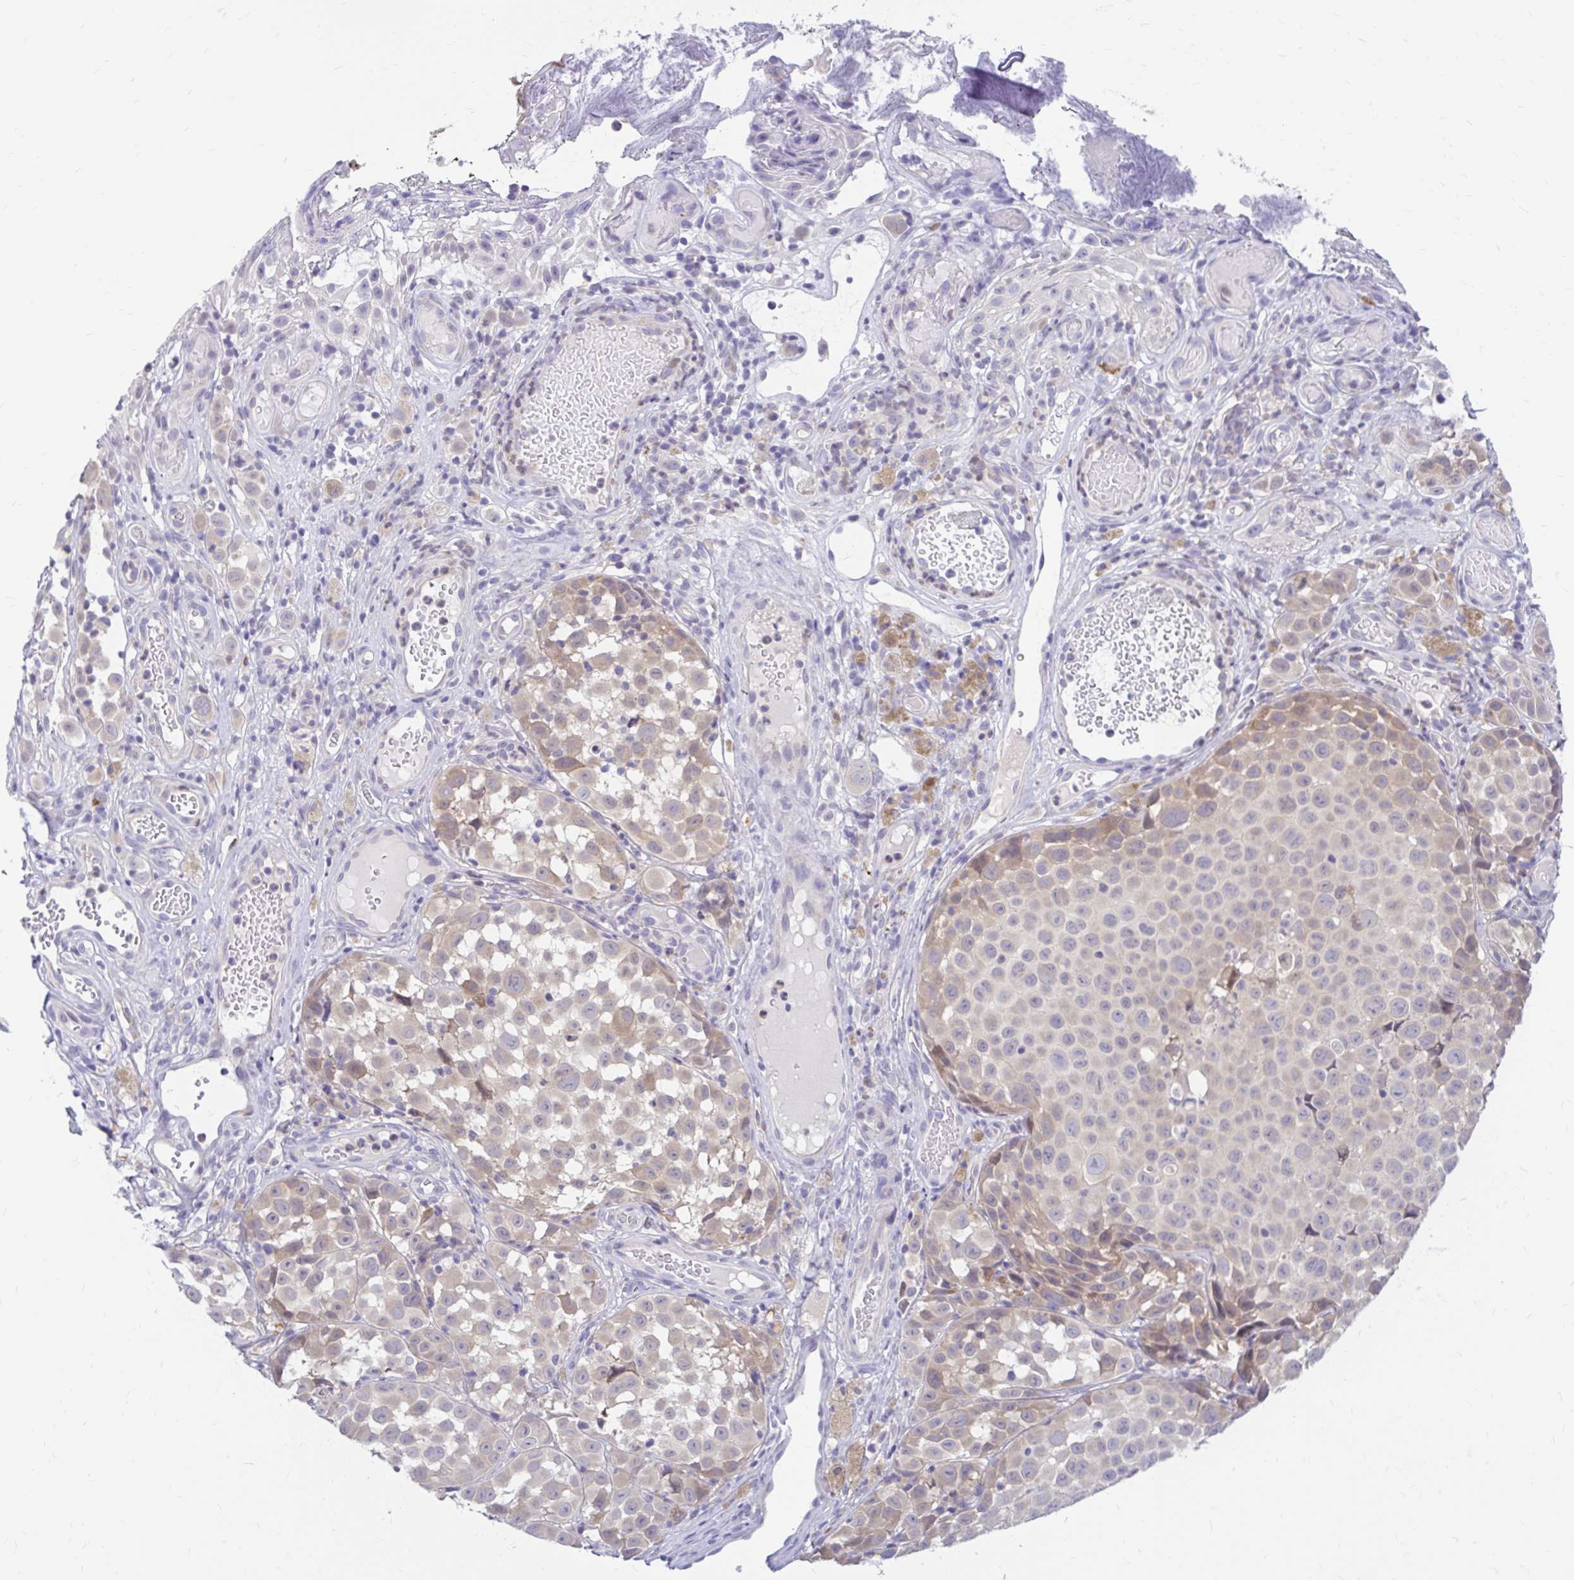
{"staining": {"intensity": "weak", "quantity": "25%-75%", "location": "cytoplasmic/membranous"}, "tissue": "melanoma", "cell_type": "Tumor cells", "image_type": "cancer", "snomed": [{"axis": "morphology", "description": "Malignant melanoma, NOS"}, {"axis": "topography", "description": "Skin"}], "caption": "This is a micrograph of immunohistochemistry staining of malignant melanoma, which shows weak expression in the cytoplasmic/membranous of tumor cells.", "gene": "MAP1LC3A", "patient": {"sex": "male", "age": 64}}